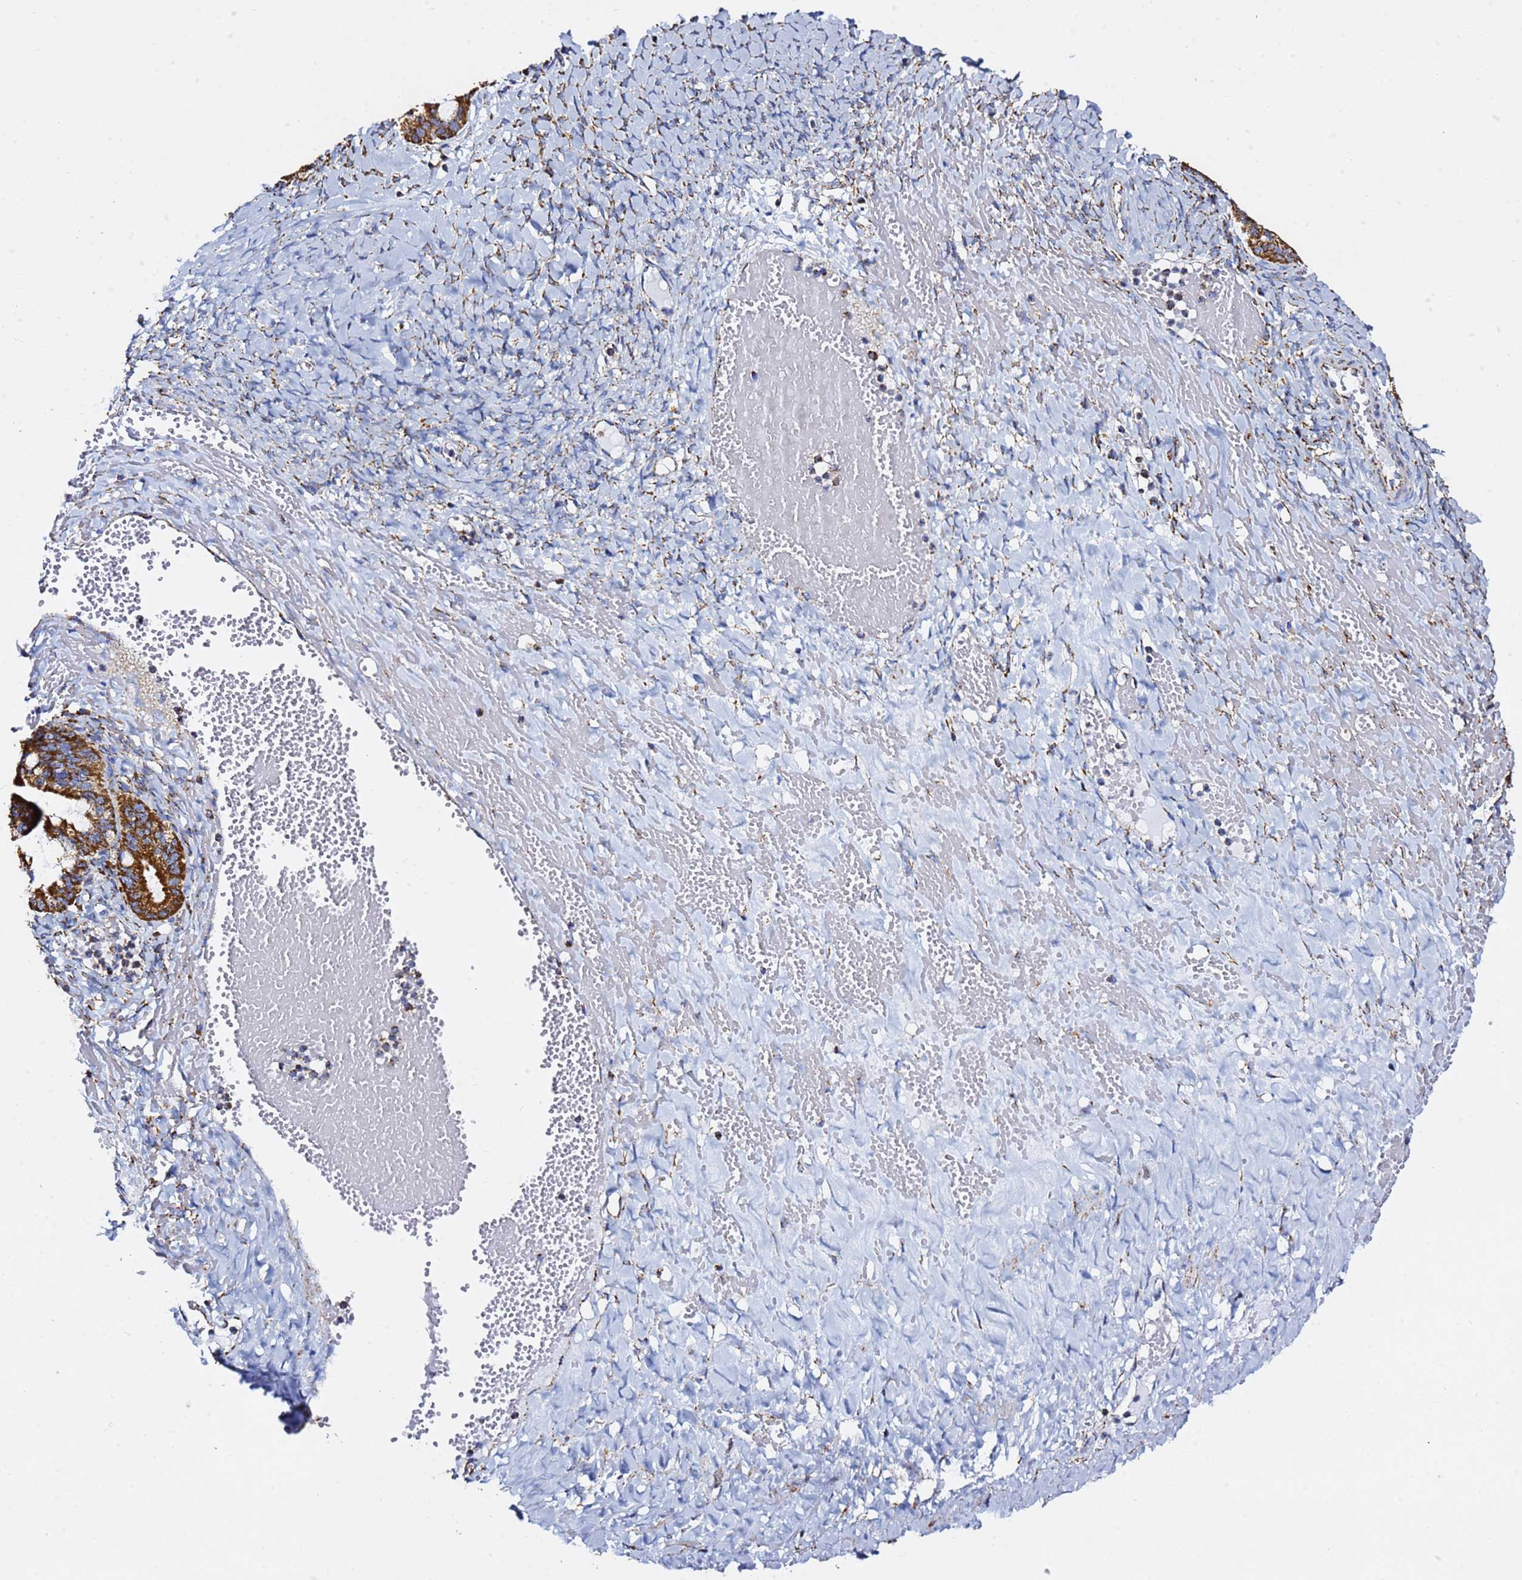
{"staining": {"intensity": "strong", "quantity": ">75%", "location": "cytoplasmic/membranous"}, "tissue": "ovarian cancer", "cell_type": "Tumor cells", "image_type": "cancer", "snomed": [{"axis": "morphology", "description": "Cystadenocarcinoma, mucinous, NOS"}, {"axis": "topography", "description": "Ovary"}], "caption": "A brown stain labels strong cytoplasmic/membranous positivity of a protein in human mucinous cystadenocarcinoma (ovarian) tumor cells. The protein is shown in brown color, while the nuclei are stained blue.", "gene": "PHB2", "patient": {"sex": "female", "age": 73}}